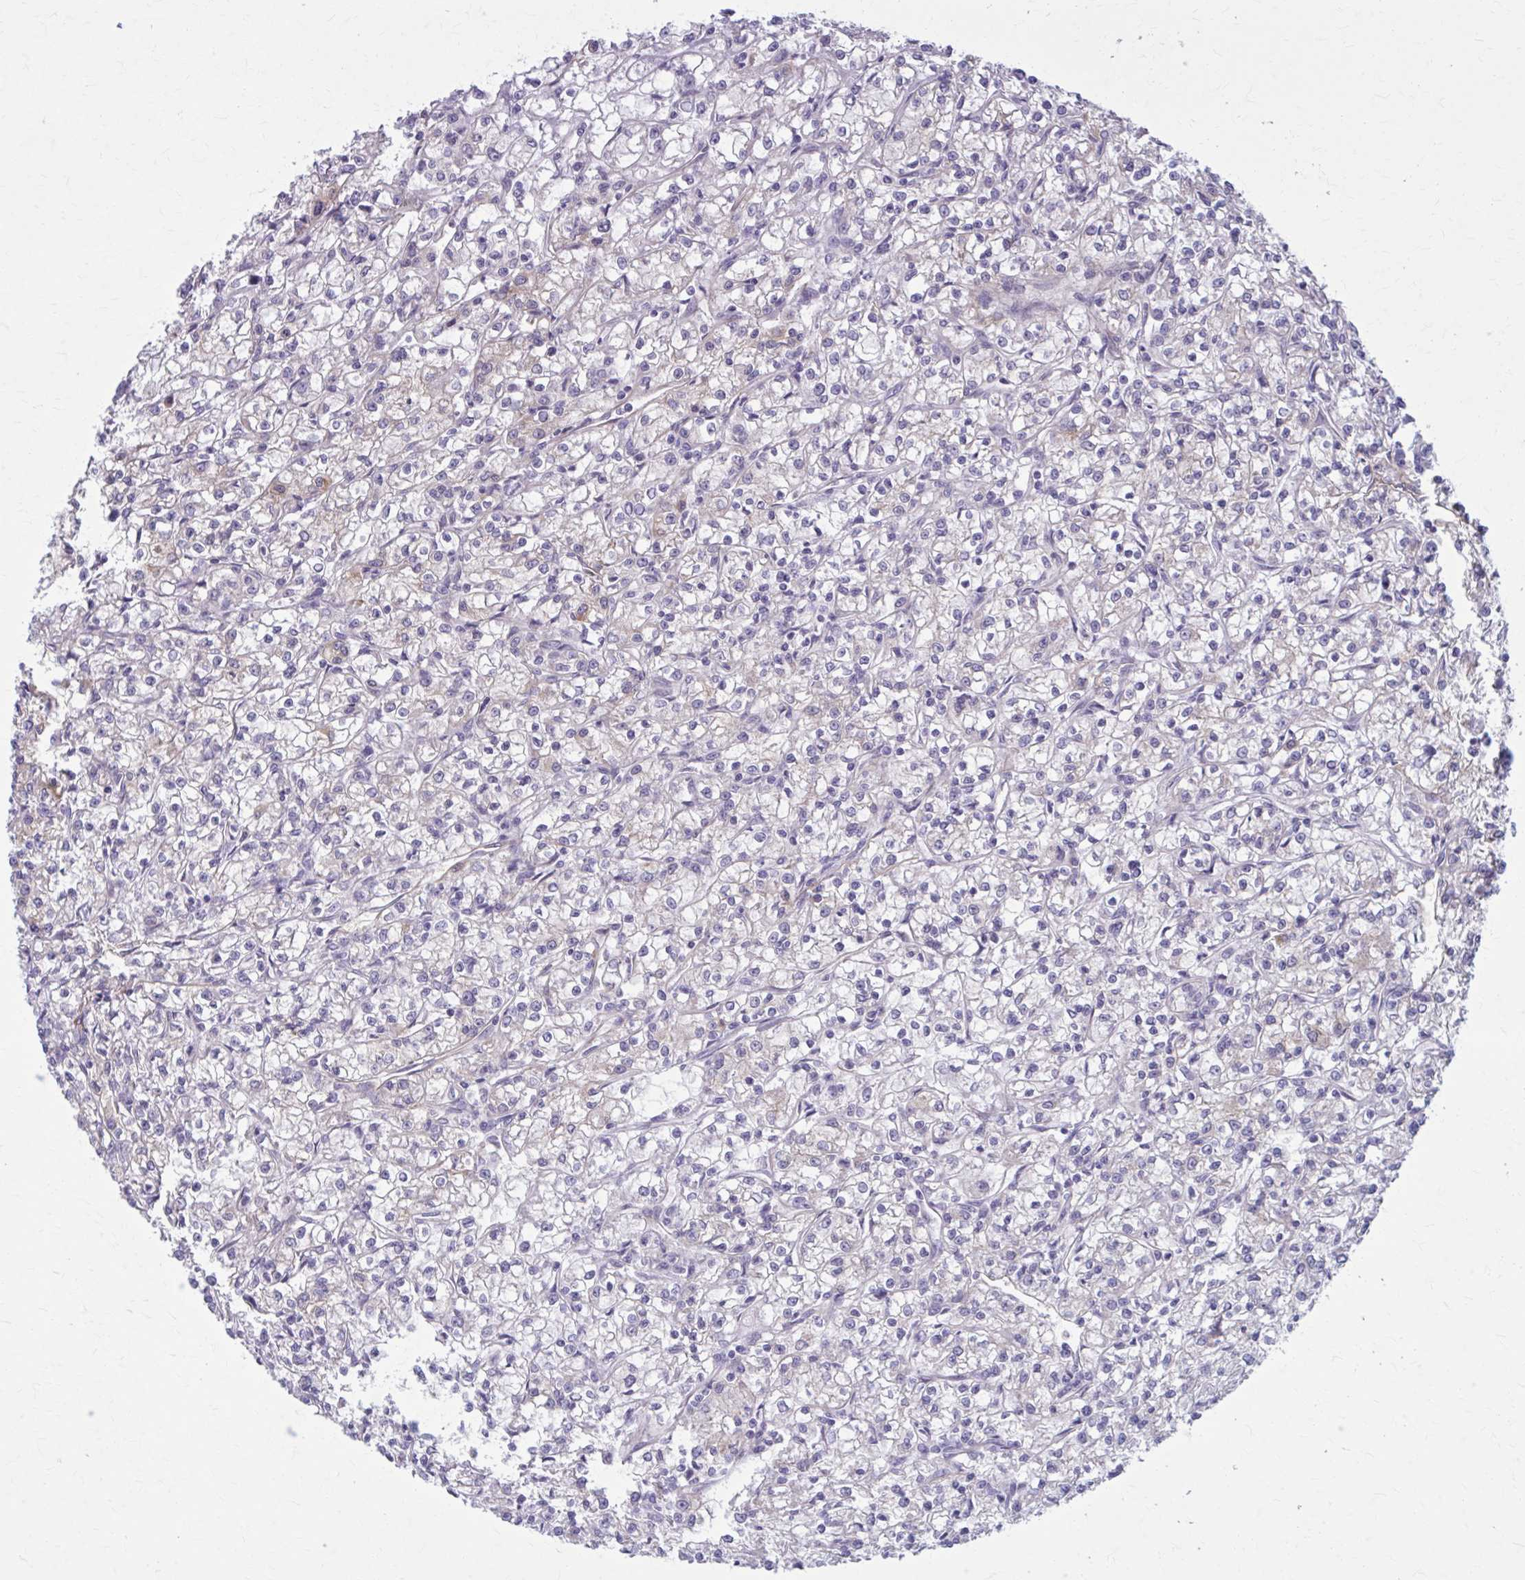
{"staining": {"intensity": "weak", "quantity": "<25%", "location": "cytoplasmic/membranous"}, "tissue": "renal cancer", "cell_type": "Tumor cells", "image_type": "cancer", "snomed": [{"axis": "morphology", "description": "Adenocarcinoma, NOS"}, {"axis": "topography", "description": "Kidney"}], "caption": "There is no significant expression in tumor cells of renal cancer (adenocarcinoma).", "gene": "ZDHHC7", "patient": {"sex": "female", "age": 59}}